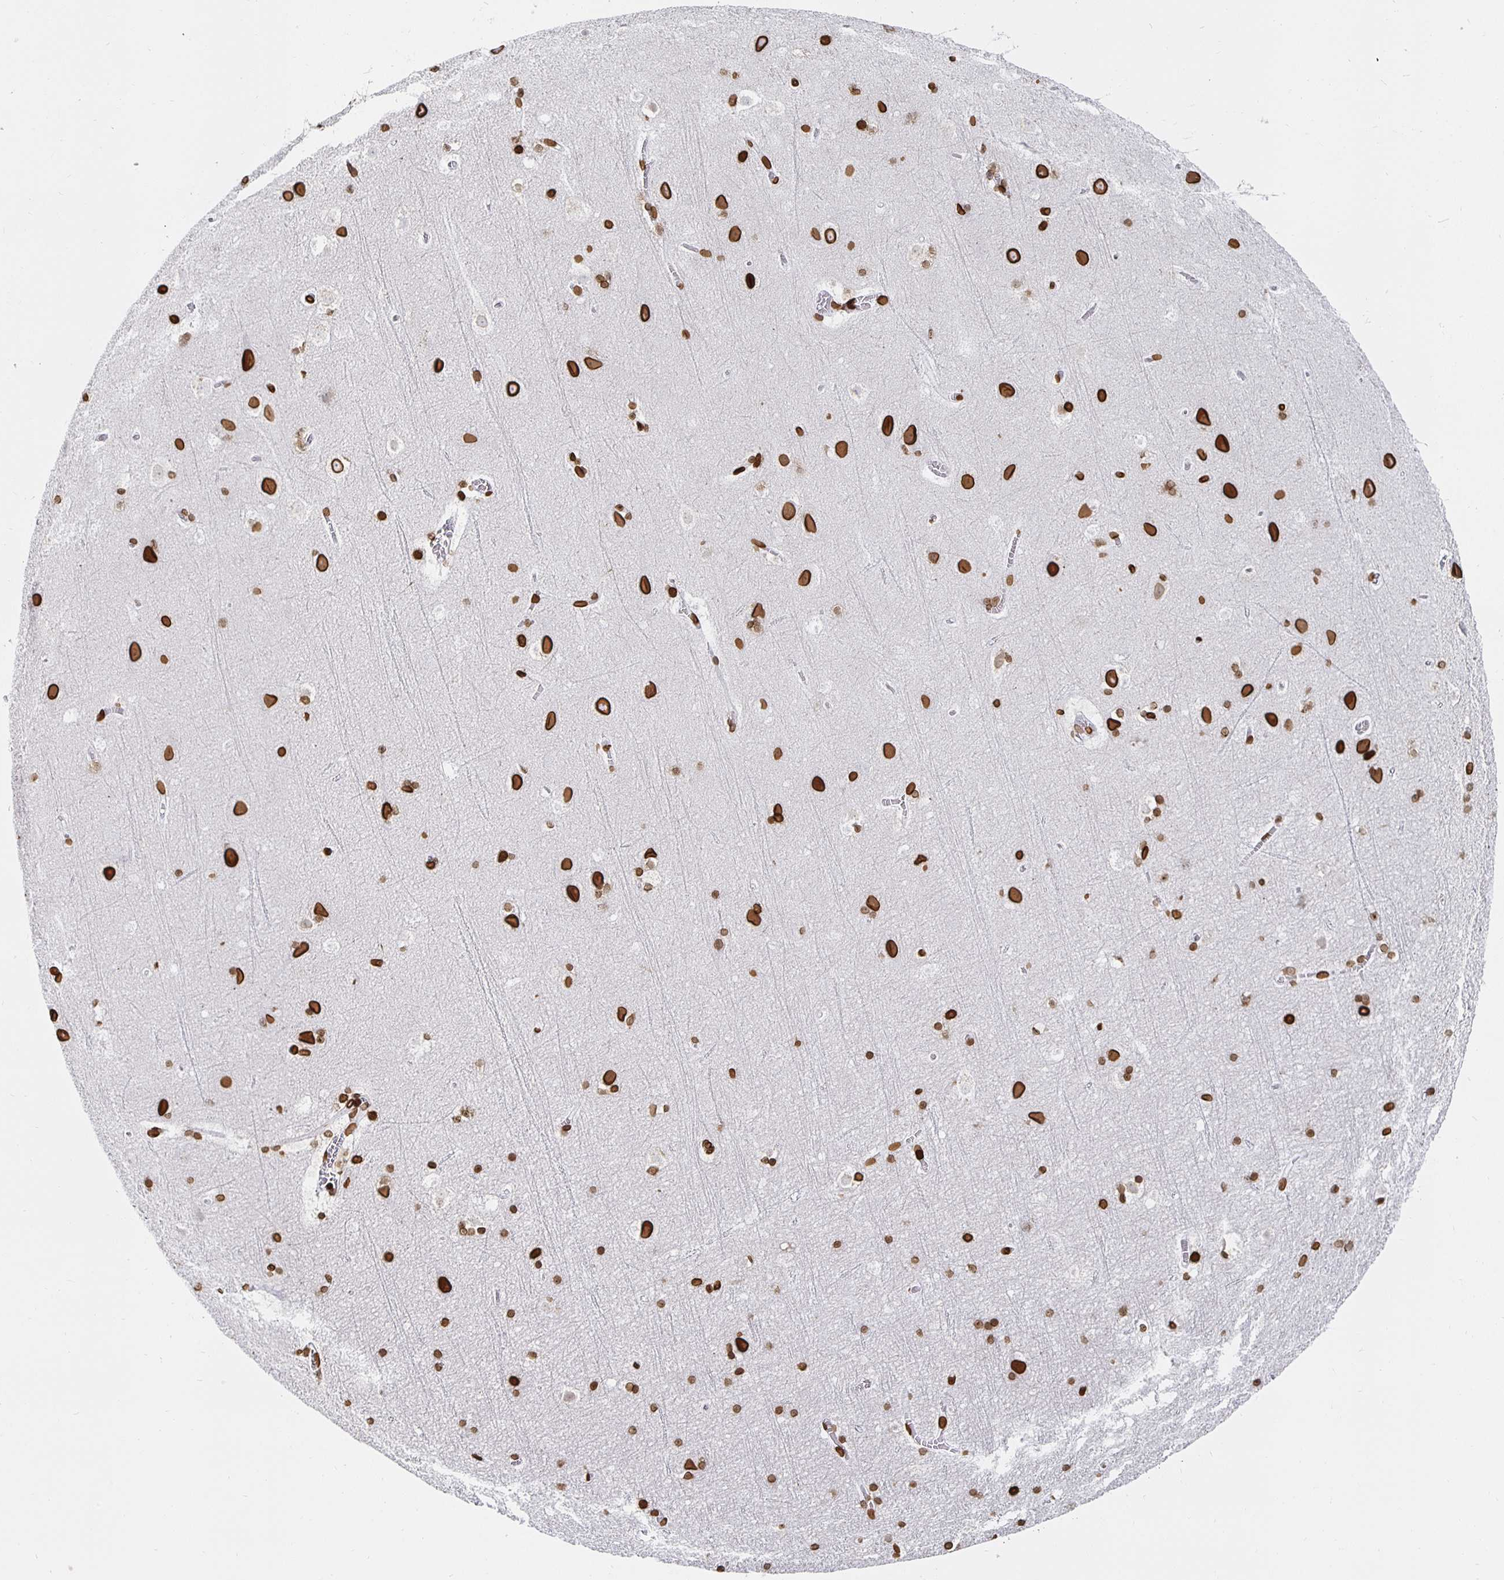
{"staining": {"intensity": "moderate", "quantity": ">75%", "location": "cytoplasmic/membranous,nuclear"}, "tissue": "cerebral cortex", "cell_type": "Endothelial cells", "image_type": "normal", "snomed": [{"axis": "morphology", "description": "Normal tissue, NOS"}, {"axis": "topography", "description": "Cerebral cortex"}], "caption": "A medium amount of moderate cytoplasmic/membranous,nuclear staining is present in approximately >75% of endothelial cells in normal cerebral cortex. Using DAB (brown) and hematoxylin (blue) stains, captured at high magnification using brightfield microscopy.", "gene": "LMNB1", "patient": {"sex": "female", "age": 42}}